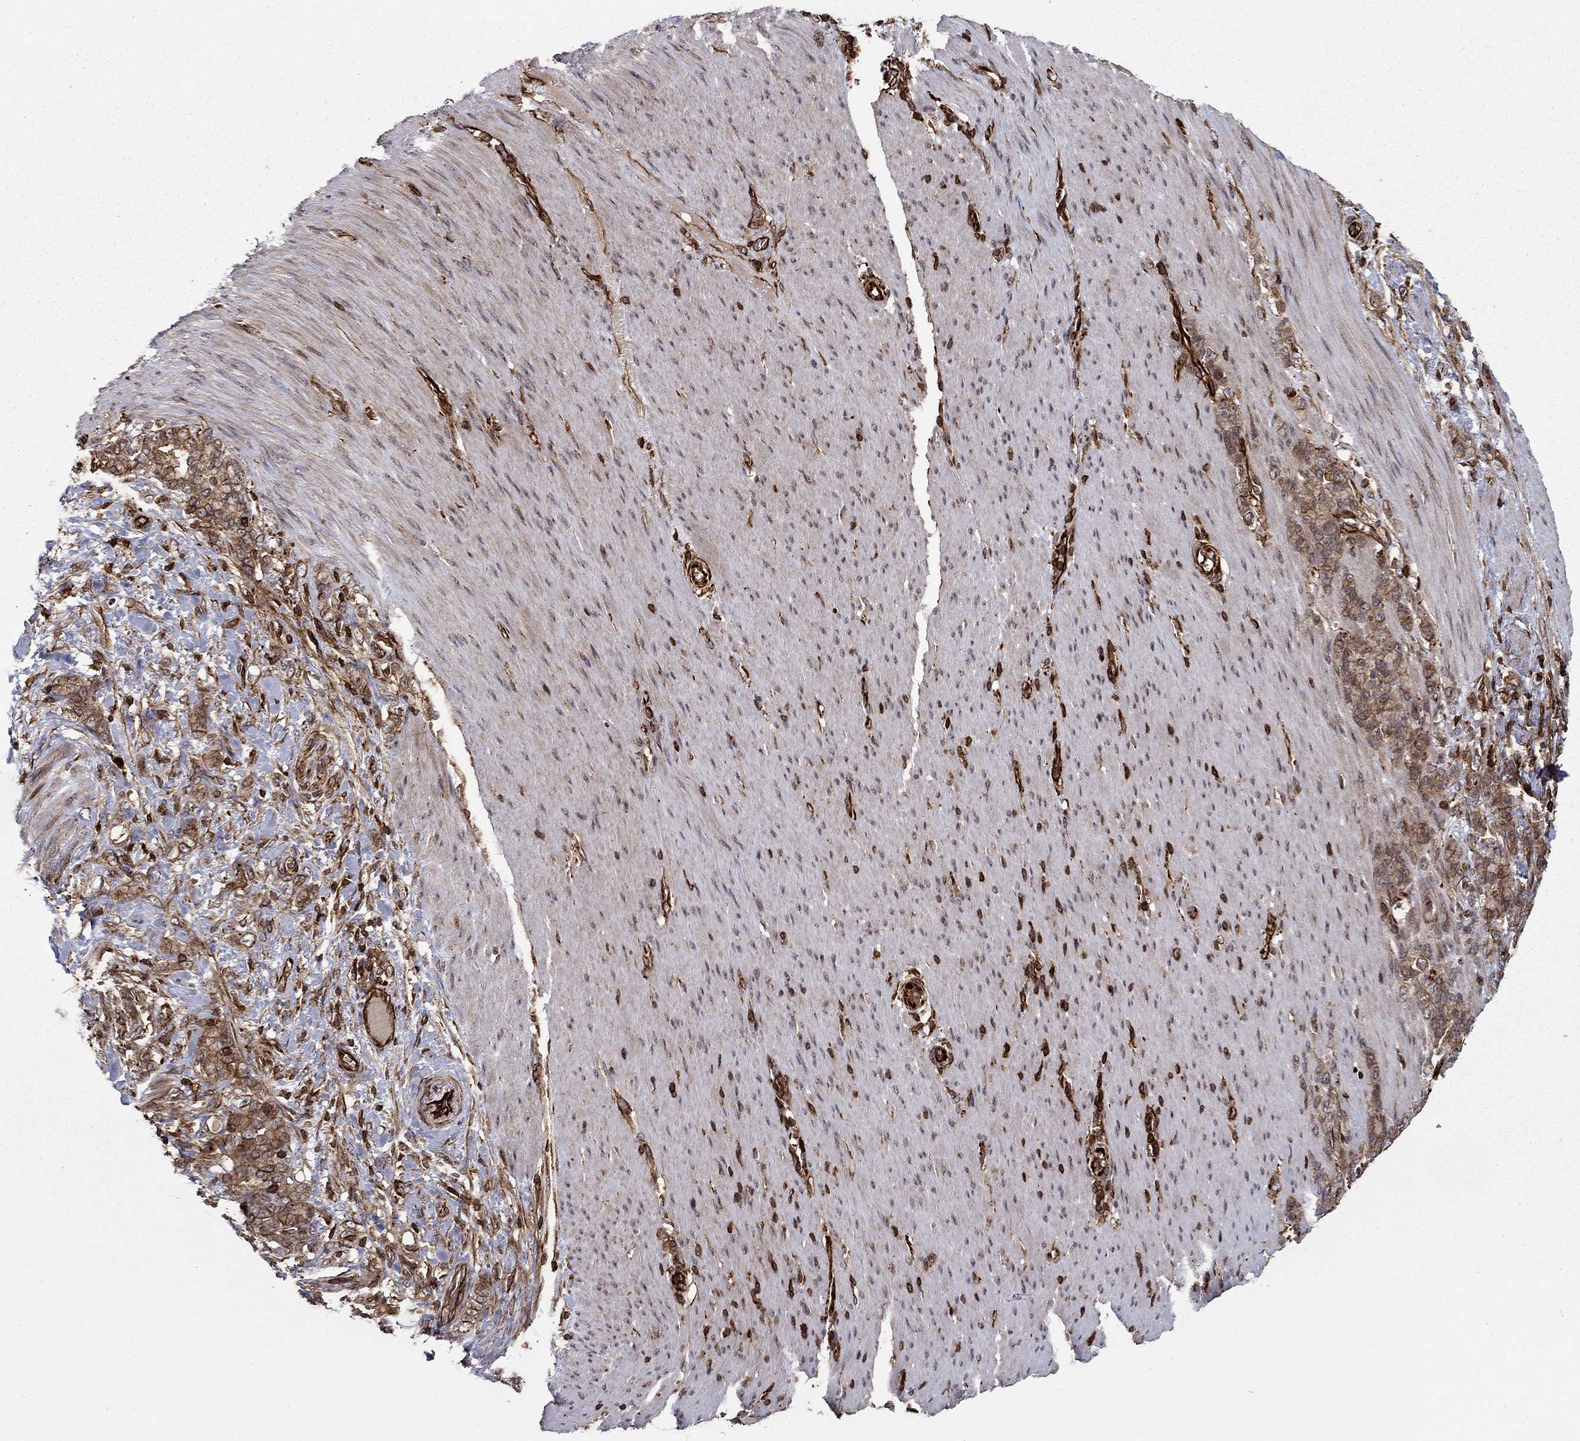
{"staining": {"intensity": "moderate", "quantity": "25%-75%", "location": "cytoplasmic/membranous"}, "tissue": "stomach cancer", "cell_type": "Tumor cells", "image_type": "cancer", "snomed": [{"axis": "morphology", "description": "Normal tissue, NOS"}, {"axis": "morphology", "description": "Adenocarcinoma, NOS"}, {"axis": "topography", "description": "Stomach"}], "caption": "Human stomach cancer (adenocarcinoma) stained for a protein (brown) demonstrates moderate cytoplasmic/membranous positive staining in about 25%-75% of tumor cells.", "gene": "ADM", "patient": {"sex": "female", "age": 79}}